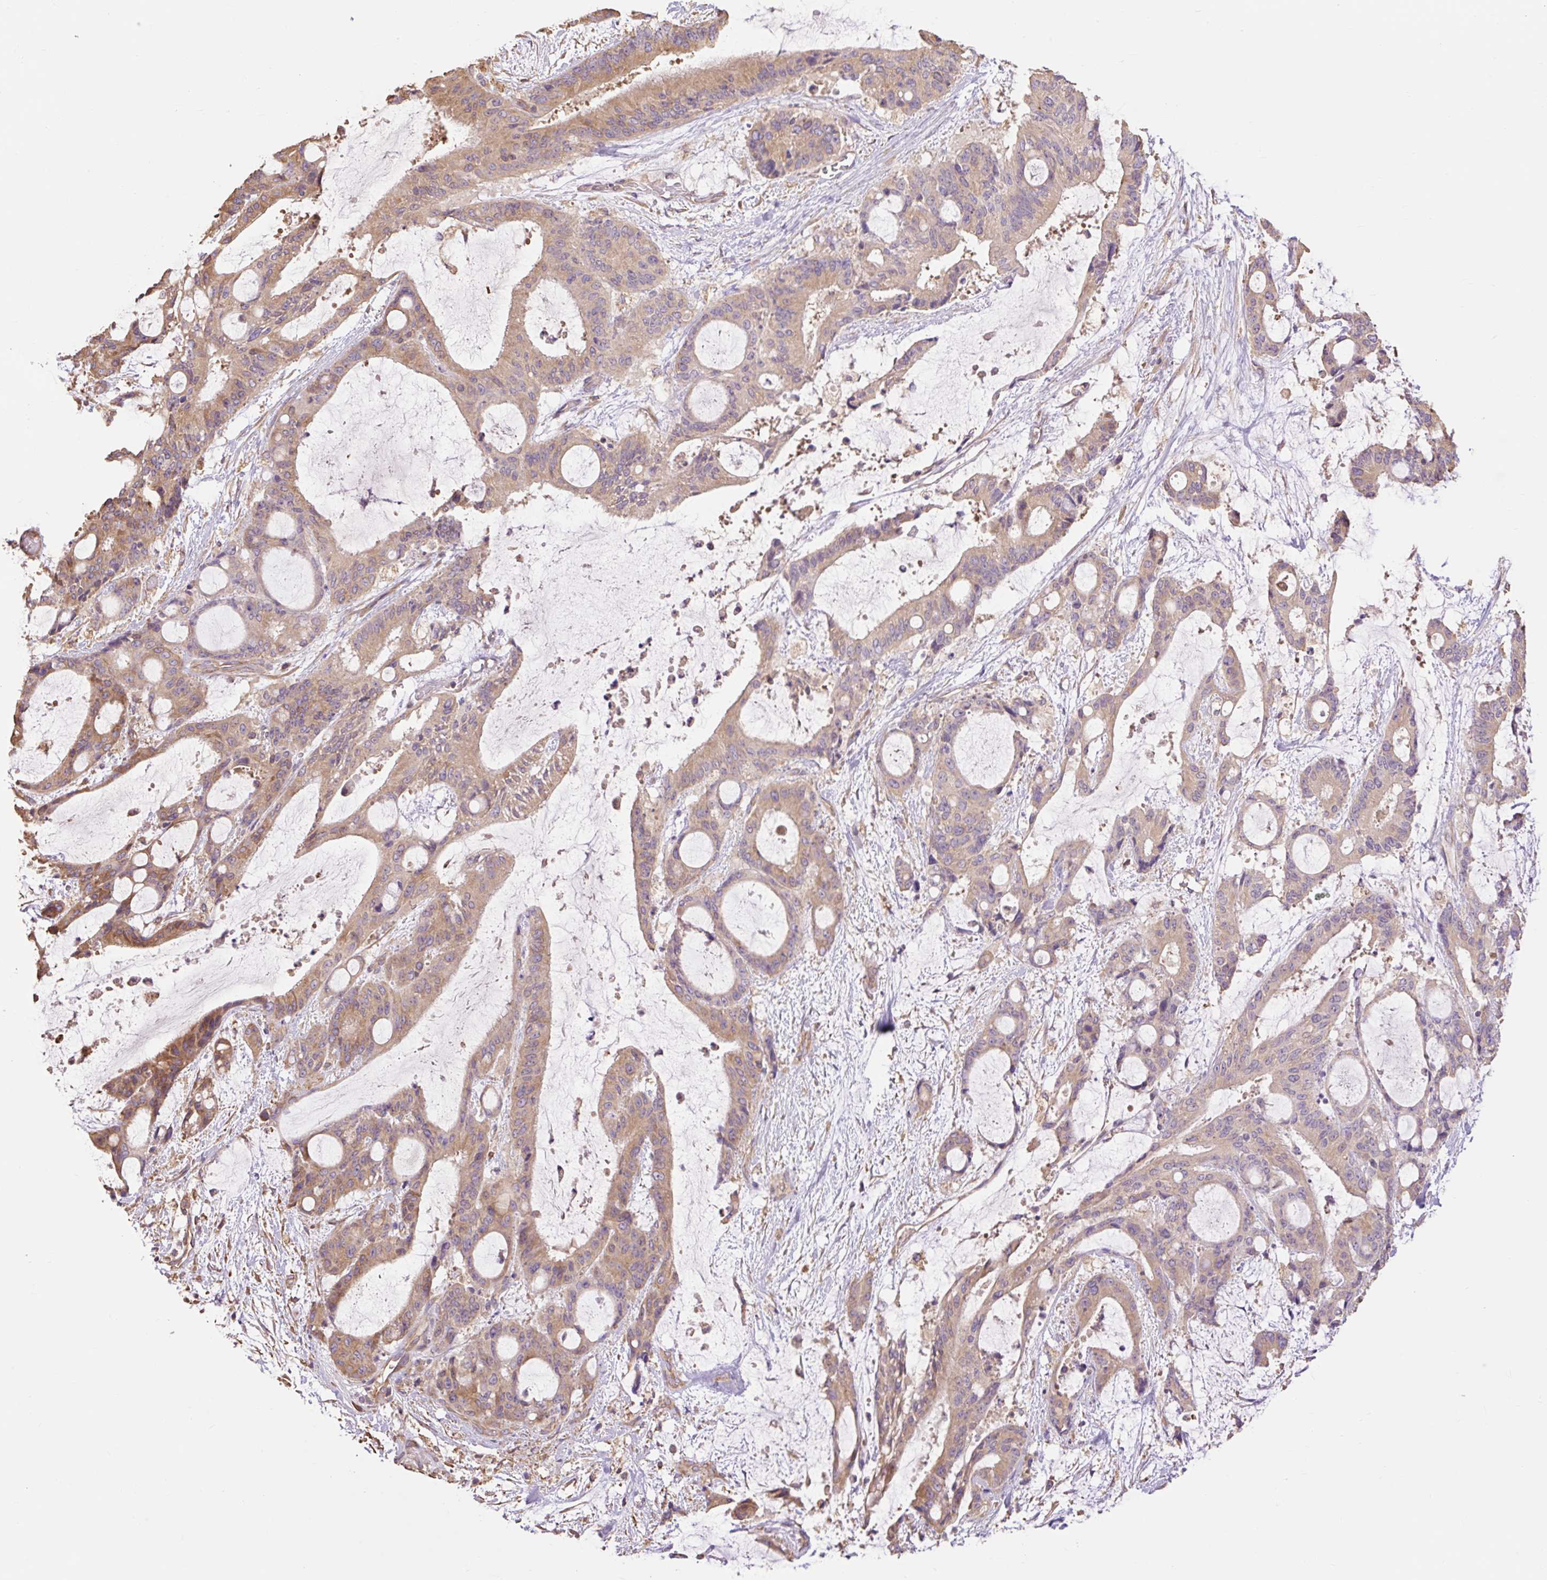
{"staining": {"intensity": "moderate", "quantity": ">75%", "location": "cytoplasmic/membranous"}, "tissue": "liver cancer", "cell_type": "Tumor cells", "image_type": "cancer", "snomed": [{"axis": "morphology", "description": "Normal tissue, NOS"}, {"axis": "morphology", "description": "Cholangiocarcinoma"}, {"axis": "topography", "description": "Liver"}, {"axis": "topography", "description": "Peripheral nerve tissue"}], "caption": "The photomicrograph reveals a brown stain indicating the presence of a protein in the cytoplasmic/membranous of tumor cells in cholangiocarcinoma (liver). The staining was performed using DAB (3,3'-diaminobenzidine) to visualize the protein expression in brown, while the nuclei were stained in blue with hematoxylin (Magnification: 20x).", "gene": "DESI1", "patient": {"sex": "female", "age": 73}}